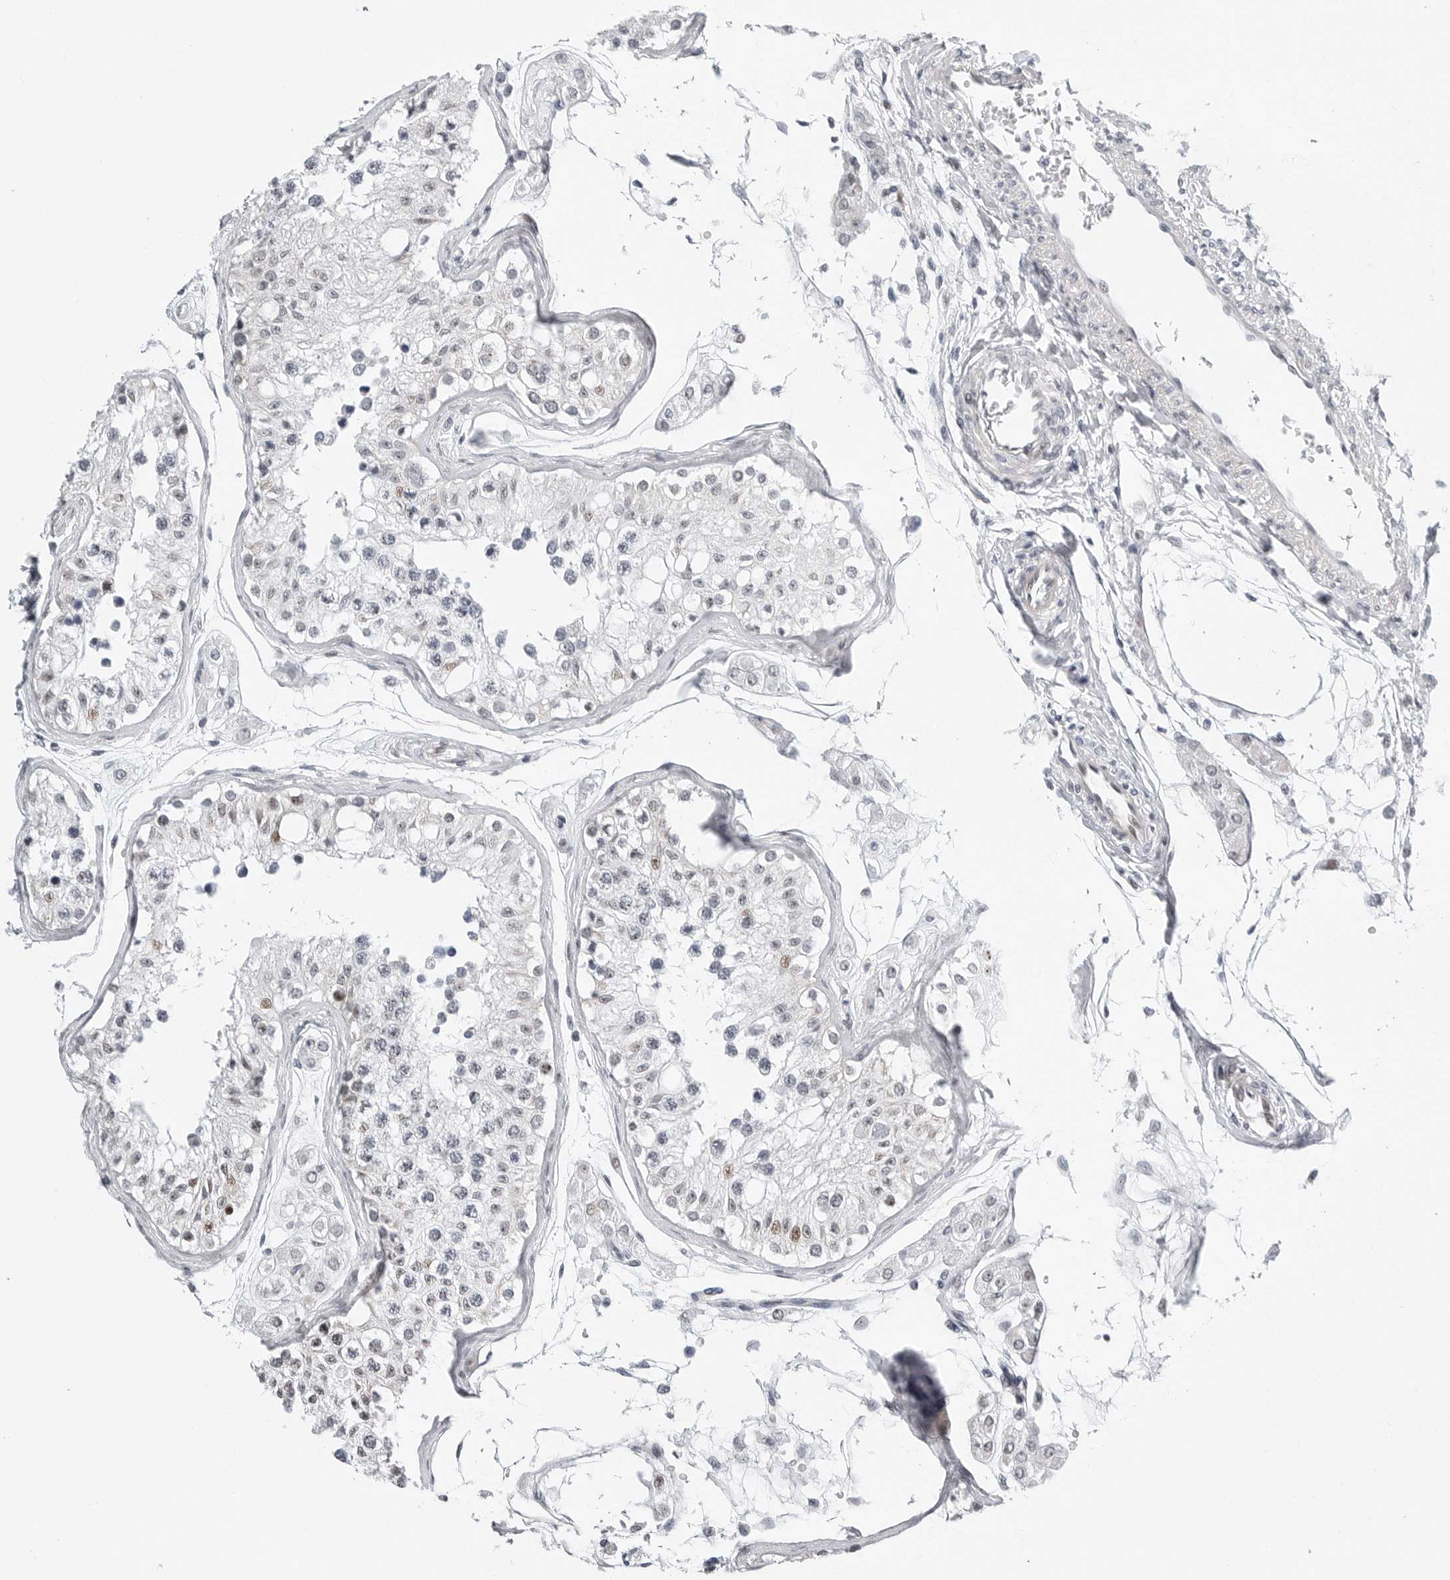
{"staining": {"intensity": "weak", "quantity": "<25%", "location": "nuclear"}, "tissue": "testis", "cell_type": "Cells in seminiferous ducts", "image_type": "normal", "snomed": [{"axis": "morphology", "description": "Normal tissue, NOS"}, {"axis": "morphology", "description": "Adenocarcinoma, metastatic, NOS"}, {"axis": "topography", "description": "Testis"}], "caption": "An image of human testis is negative for staining in cells in seminiferous ducts. The staining was performed using DAB to visualize the protein expression in brown, while the nuclei were stained in blue with hematoxylin (Magnification: 20x).", "gene": "FAM135B", "patient": {"sex": "male", "age": 26}}